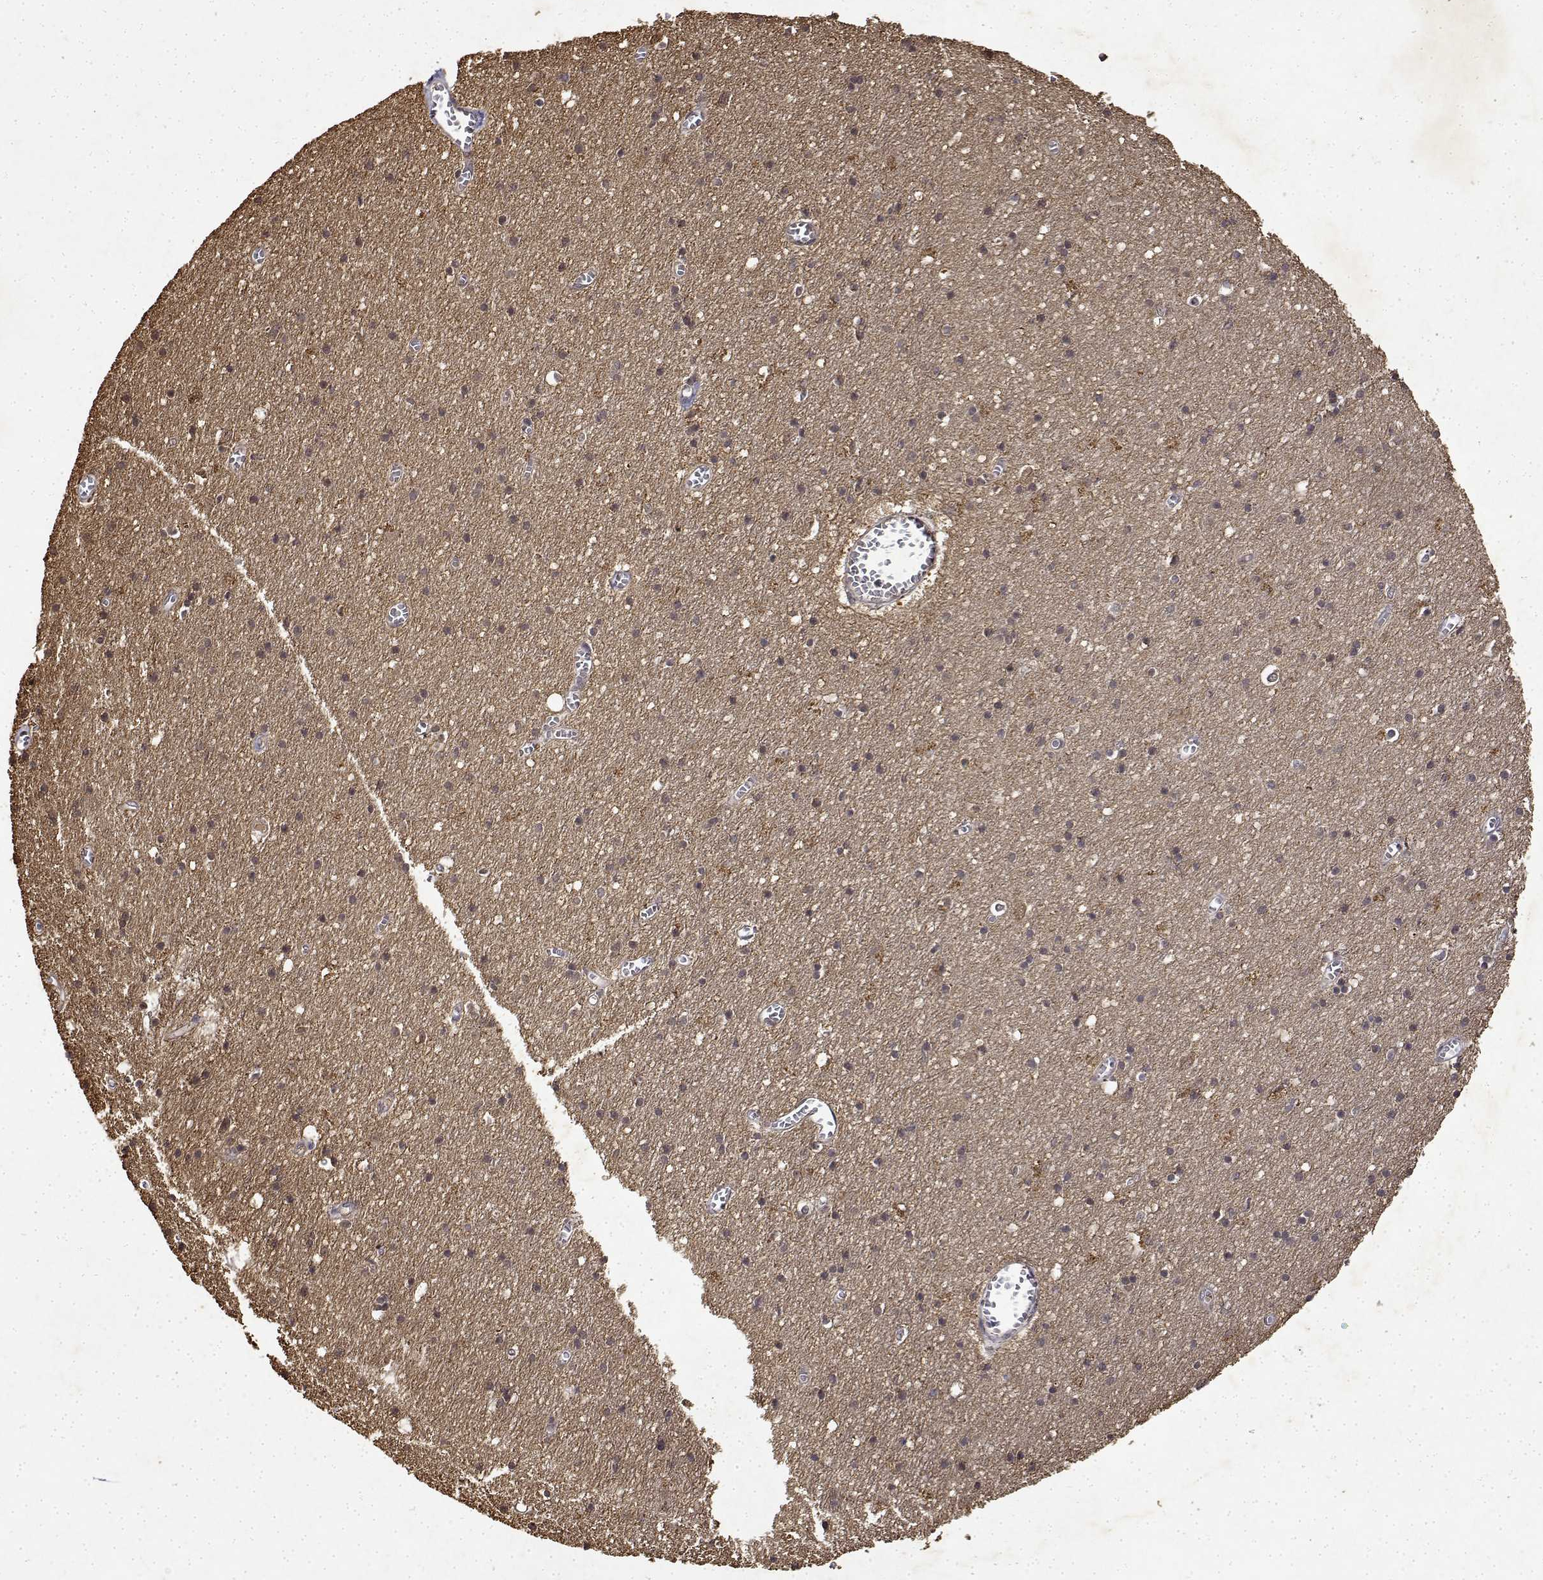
{"staining": {"intensity": "negative", "quantity": "none", "location": "none"}, "tissue": "cerebral cortex", "cell_type": "Endothelial cells", "image_type": "normal", "snomed": [{"axis": "morphology", "description": "Normal tissue, NOS"}, {"axis": "topography", "description": "Cerebral cortex"}], "caption": "Endothelial cells are negative for protein expression in normal human cerebral cortex. The staining is performed using DAB brown chromogen with nuclei counter-stained in using hematoxylin.", "gene": "BDNF", "patient": {"sex": "male", "age": 70}}